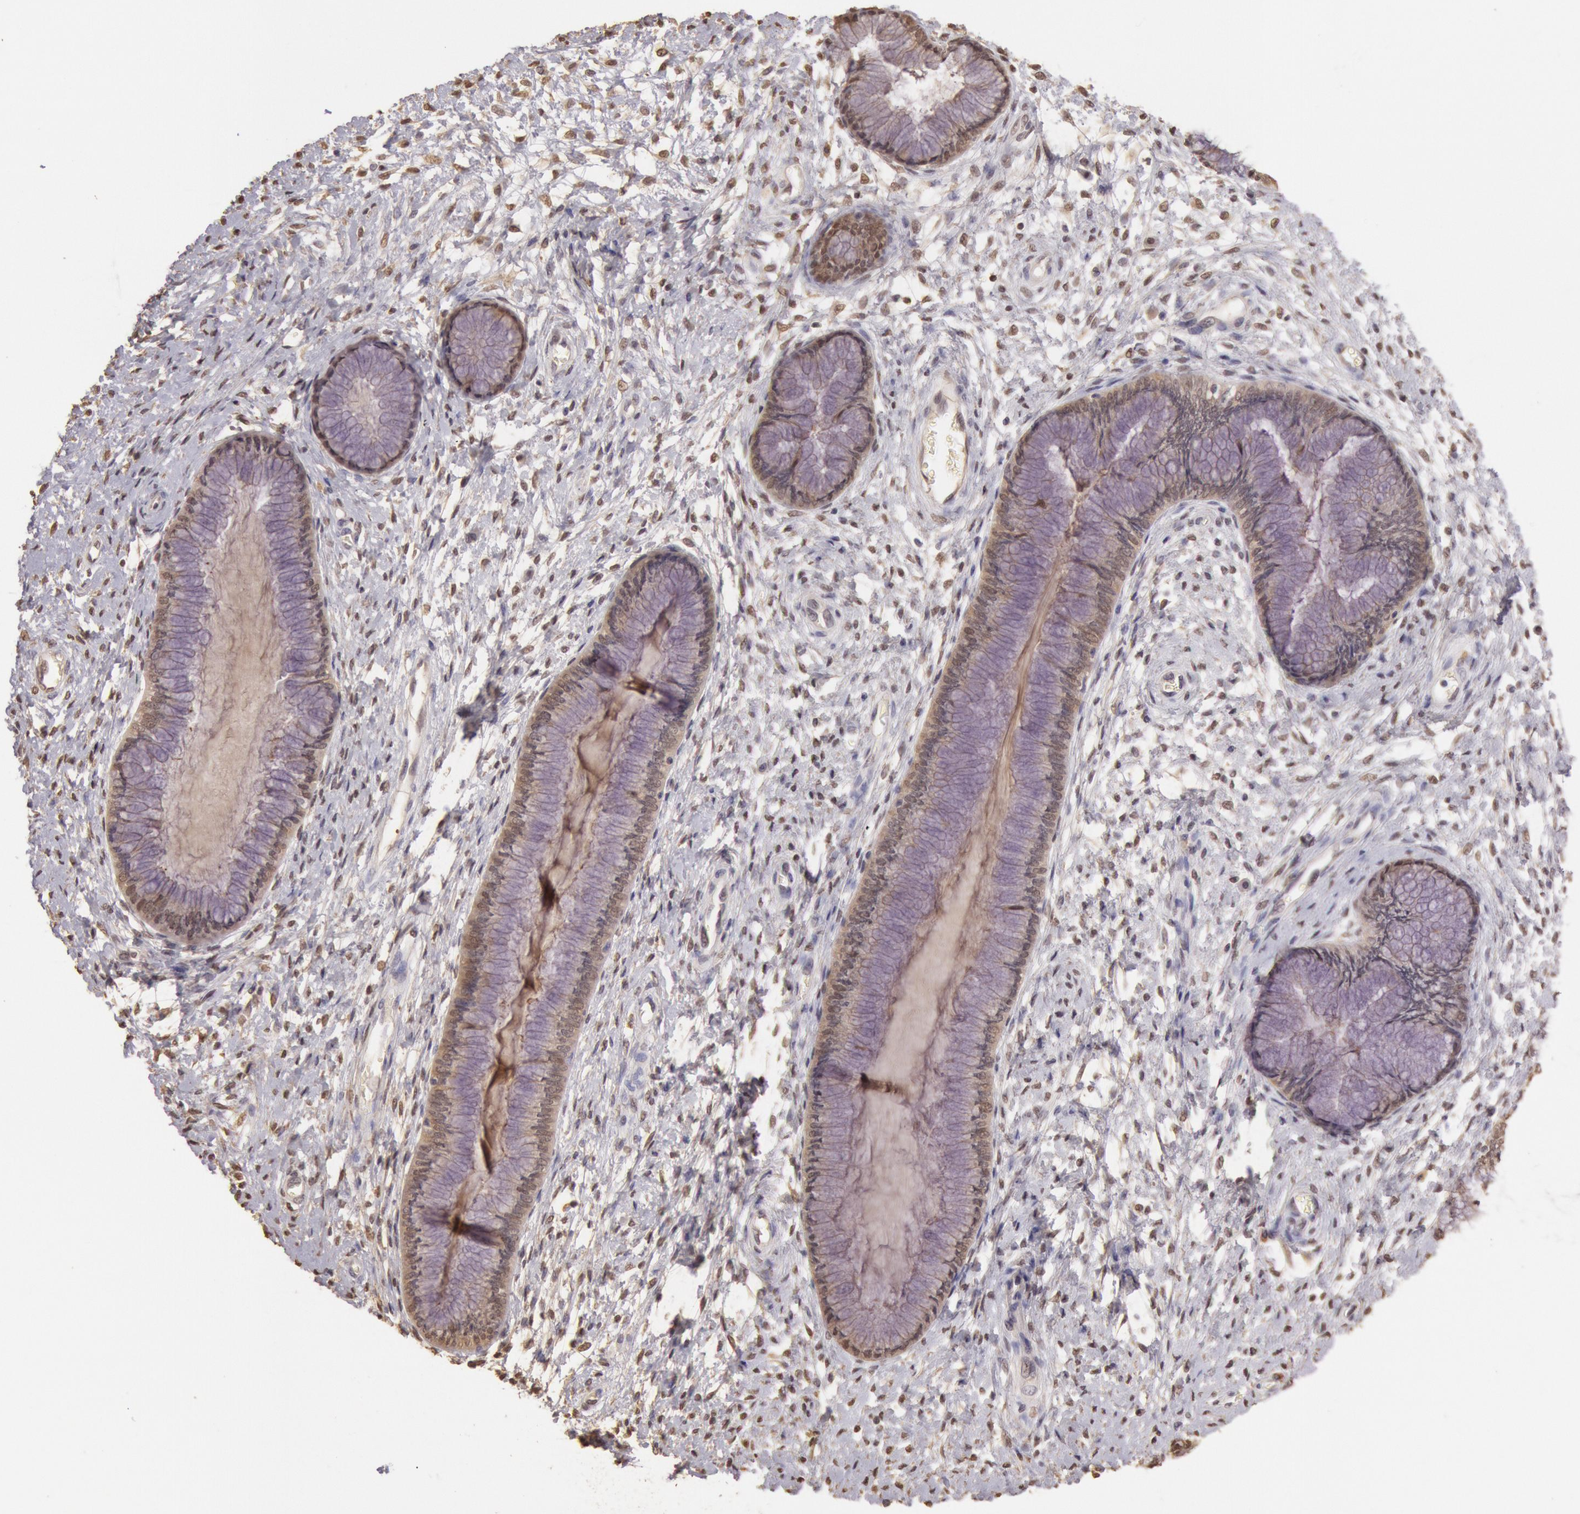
{"staining": {"intensity": "moderate", "quantity": ">75%", "location": "nuclear"}, "tissue": "cervix", "cell_type": "Glandular cells", "image_type": "normal", "snomed": [{"axis": "morphology", "description": "Normal tissue, NOS"}, {"axis": "topography", "description": "Cervix"}], "caption": "This is a photomicrograph of IHC staining of benign cervix, which shows moderate positivity in the nuclear of glandular cells.", "gene": "SOD1", "patient": {"sex": "female", "age": 82}}